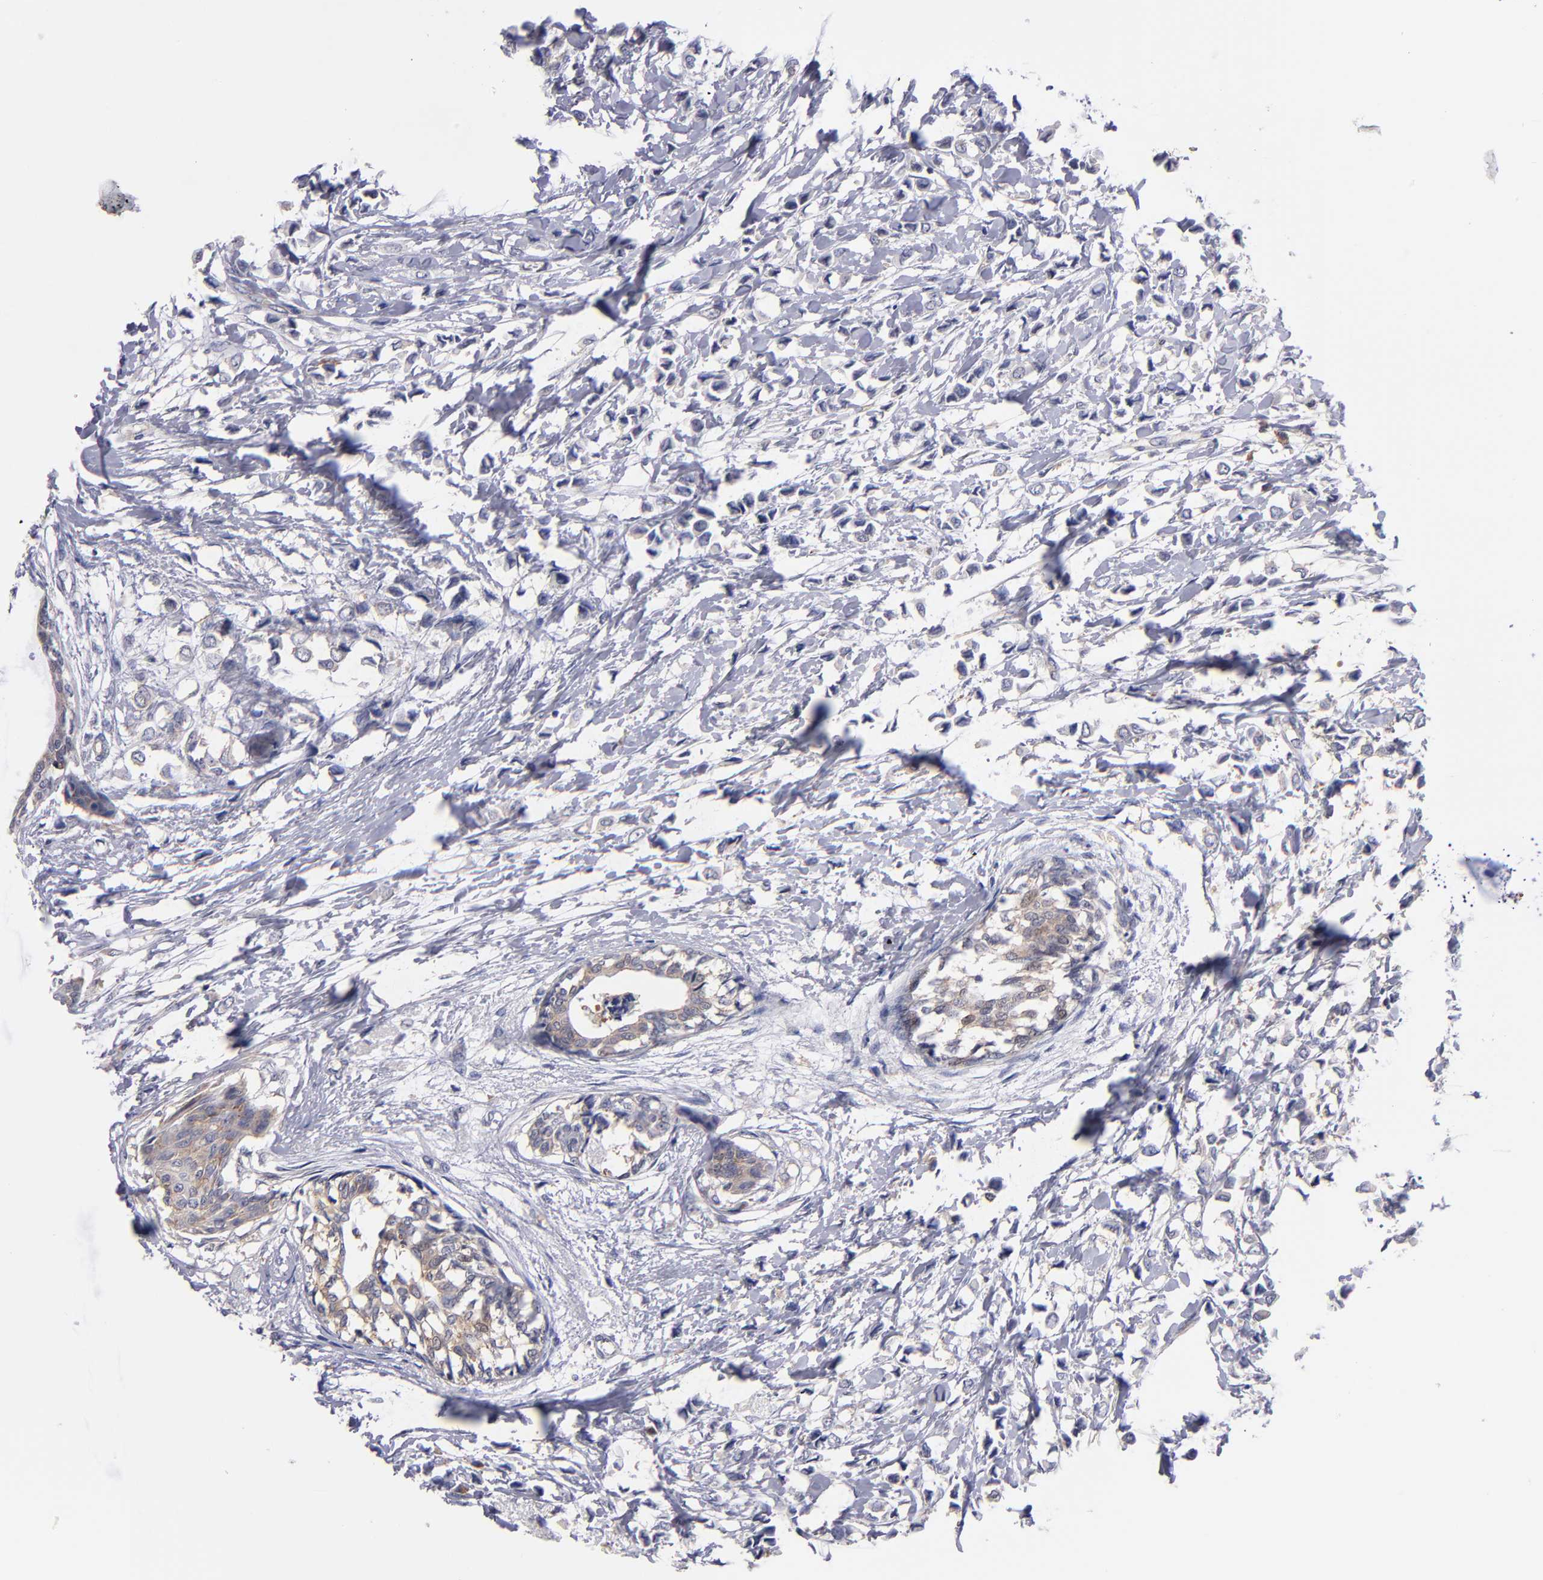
{"staining": {"intensity": "weak", "quantity": ">75%", "location": "cytoplasmic/membranous"}, "tissue": "breast cancer", "cell_type": "Tumor cells", "image_type": "cancer", "snomed": [{"axis": "morphology", "description": "Lobular carcinoma"}, {"axis": "topography", "description": "Breast"}], "caption": "A micrograph of lobular carcinoma (breast) stained for a protein demonstrates weak cytoplasmic/membranous brown staining in tumor cells.", "gene": "EIF3L", "patient": {"sex": "female", "age": 51}}